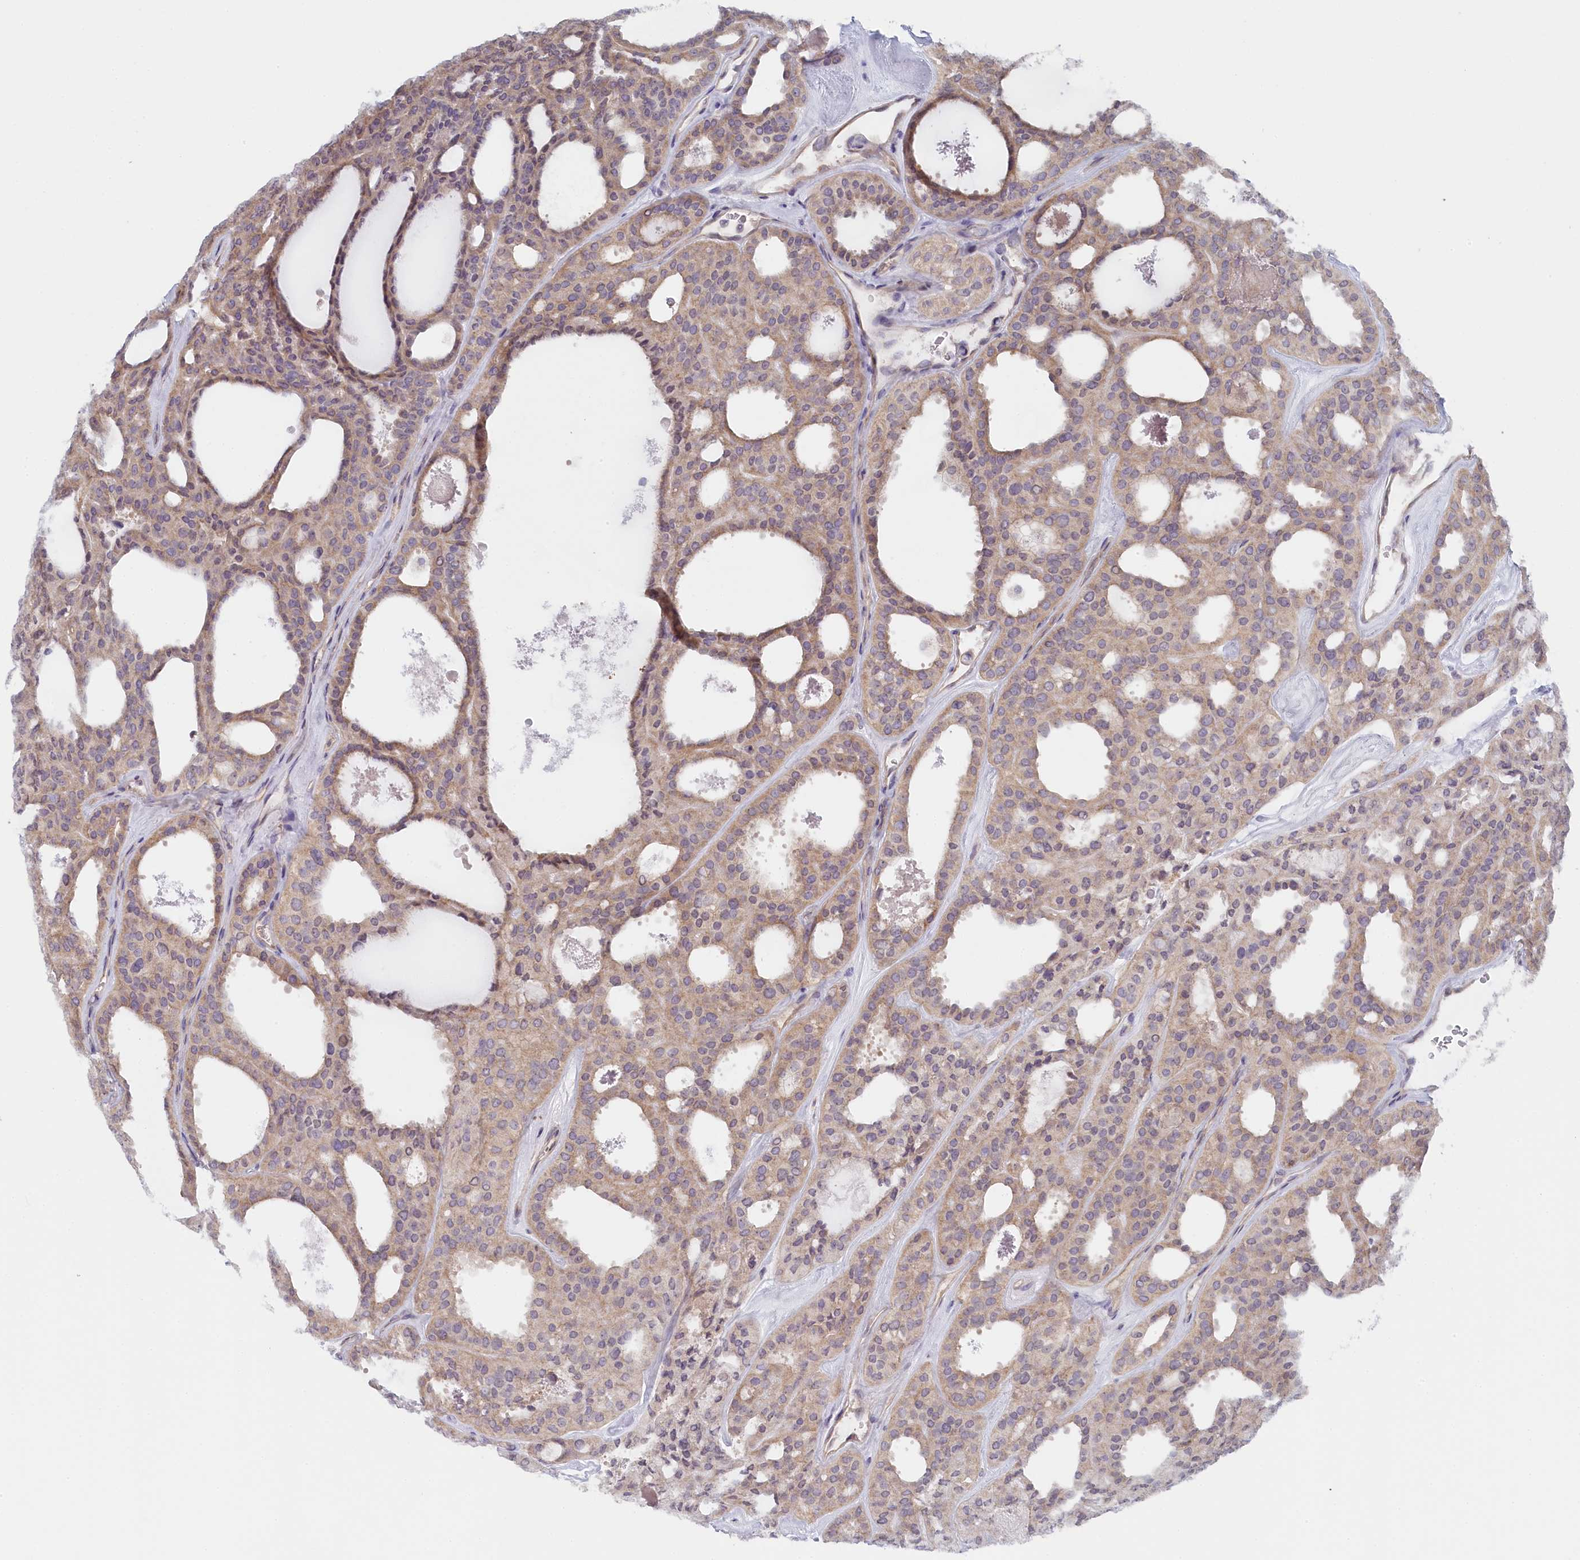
{"staining": {"intensity": "moderate", "quantity": ">75%", "location": "cytoplasmic/membranous"}, "tissue": "thyroid cancer", "cell_type": "Tumor cells", "image_type": "cancer", "snomed": [{"axis": "morphology", "description": "Follicular adenoma carcinoma, NOS"}, {"axis": "topography", "description": "Thyroid gland"}], "caption": "IHC photomicrograph of thyroid cancer stained for a protein (brown), which demonstrates medium levels of moderate cytoplasmic/membranous staining in approximately >75% of tumor cells.", "gene": "INTS4", "patient": {"sex": "male", "age": 75}}